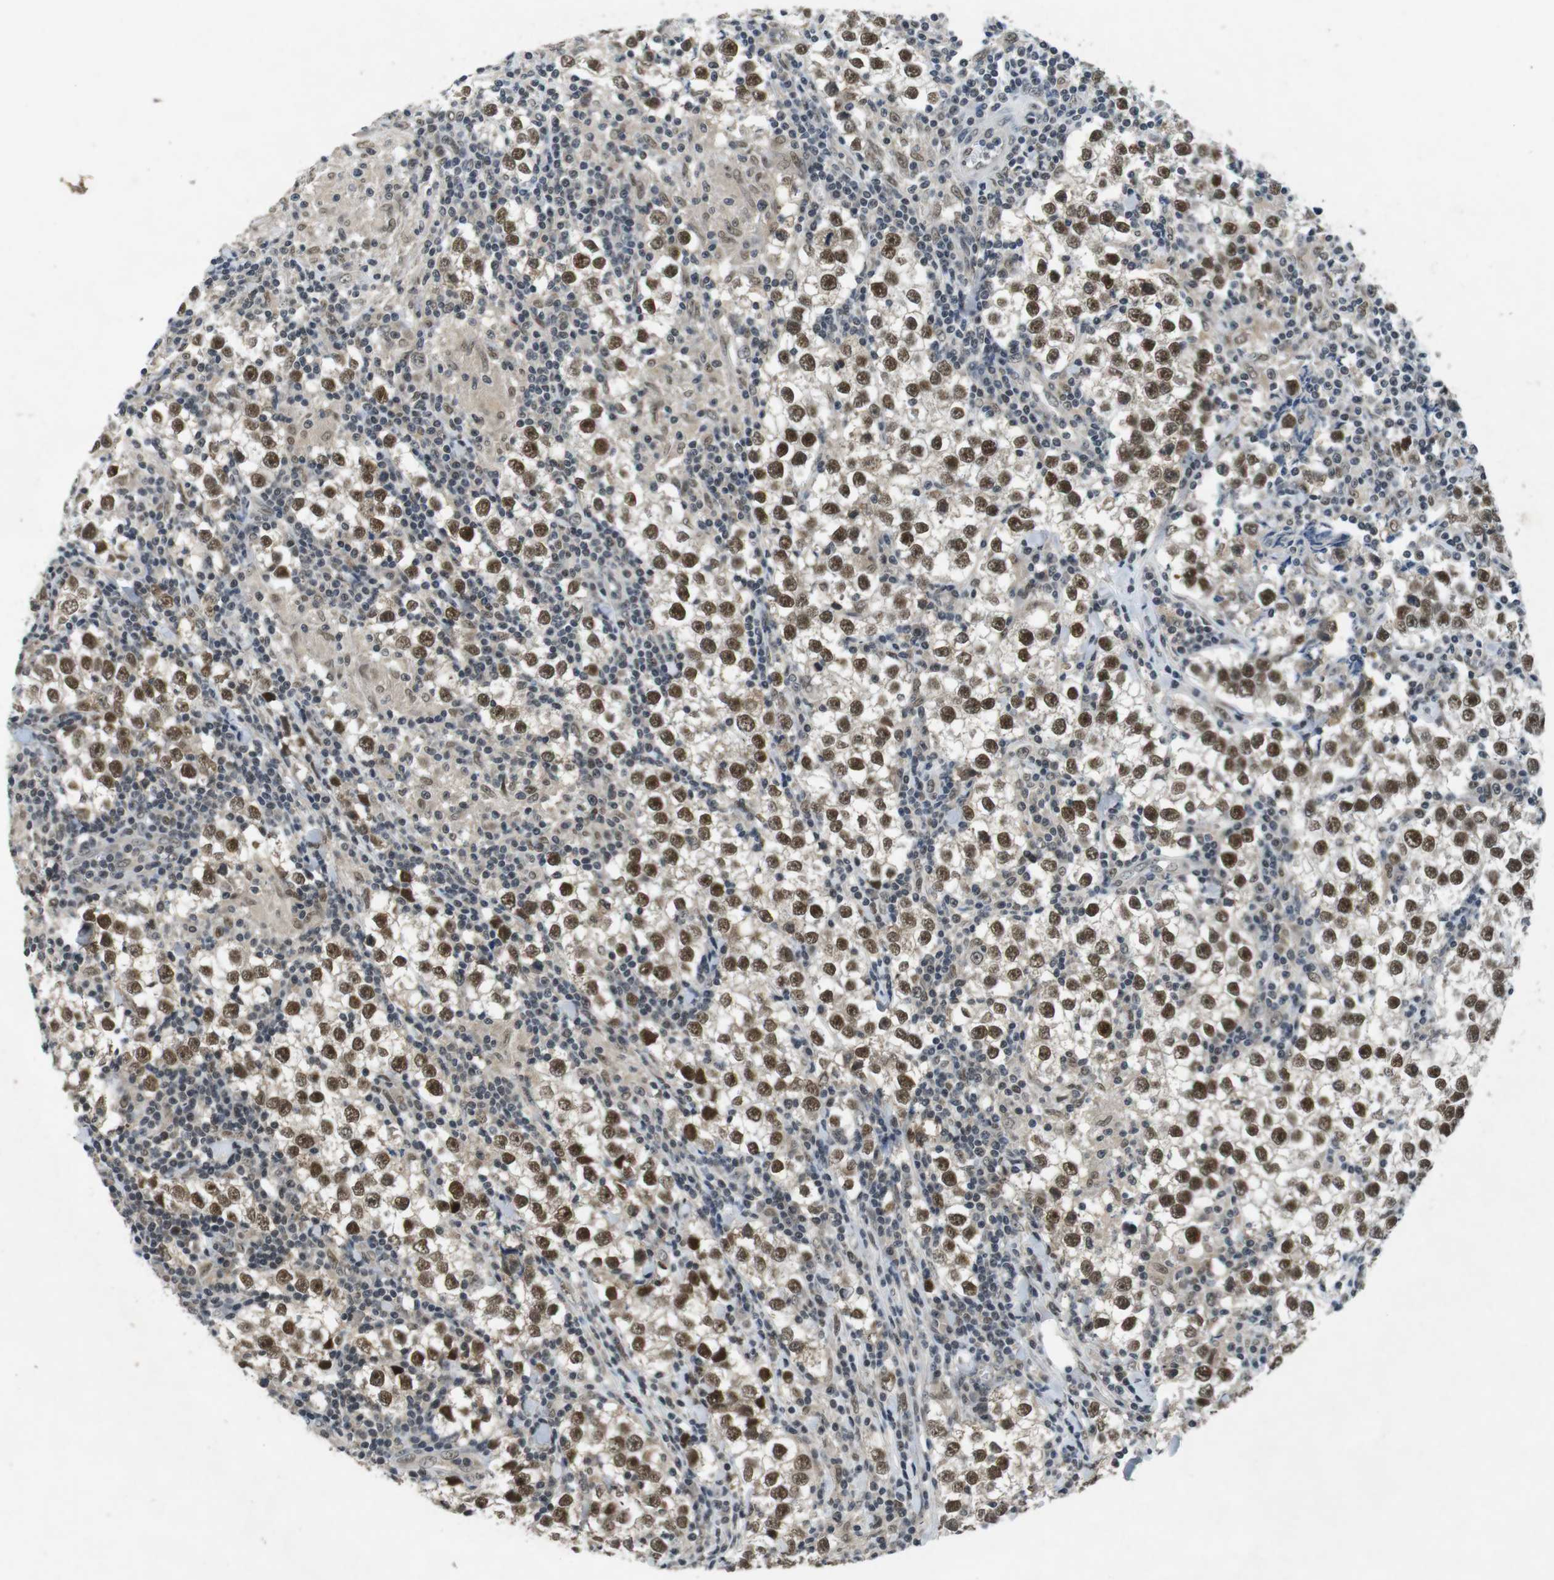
{"staining": {"intensity": "moderate", "quantity": ">75%", "location": "nuclear"}, "tissue": "testis cancer", "cell_type": "Tumor cells", "image_type": "cancer", "snomed": [{"axis": "morphology", "description": "Seminoma, NOS"}, {"axis": "morphology", "description": "Carcinoma, Embryonal, NOS"}, {"axis": "topography", "description": "Testis"}], "caption": "Testis cancer (embryonal carcinoma) tissue shows moderate nuclear positivity in approximately >75% of tumor cells", "gene": "USP7", "patient": {"sex": "male", "age": 36}}